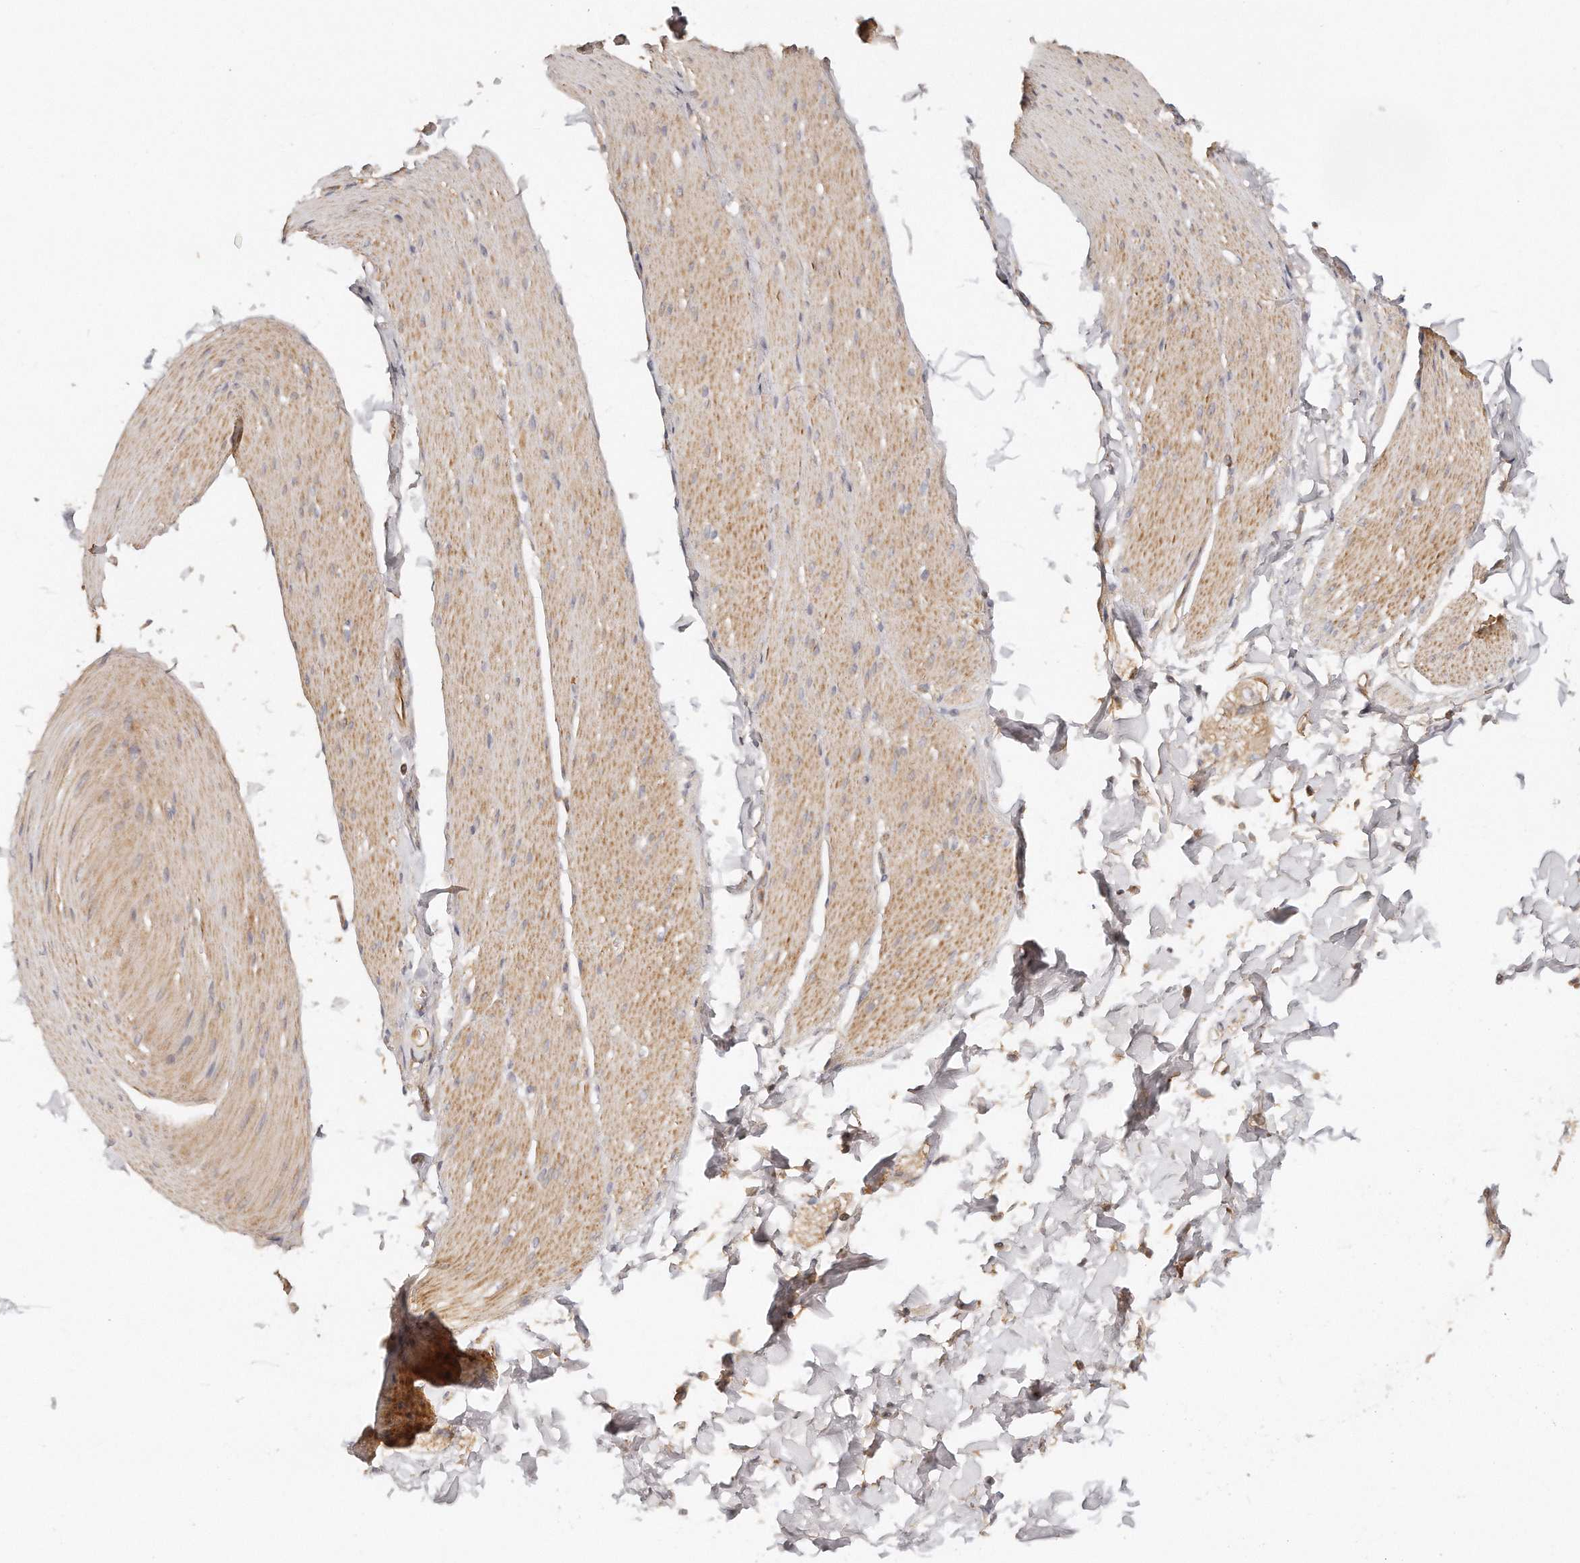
{"staining": {"intensity": "moderate", "quantity": "25%-75%", "location": "cytoplasmic/membranous"}, "tissue": "smooth muscle", "cell_type": "Smooth muscle cells", "image_type": "normal", "snomed": [{"axis": "morphology", "description": "Normal tissue, NOS"}, {"axis": "topography", "description": "Colon"}, {"axis": "topography", "description": "Peripheral nerve tissue"}], "caption": "A micrograph of smooth muscle stained for a protein demonstrates moderate cytoplasmic/membranous brown staining in smooth muscle cells. The staining was performed using DAB (3,3'-diaminobenzidine) to visualize the protein expression in brown, while the nuclei were stained in blue with hematoxylin (Magnification: 20x).", "gene": "TTLL4", "patient": {"sex": "female", "age": 61}}